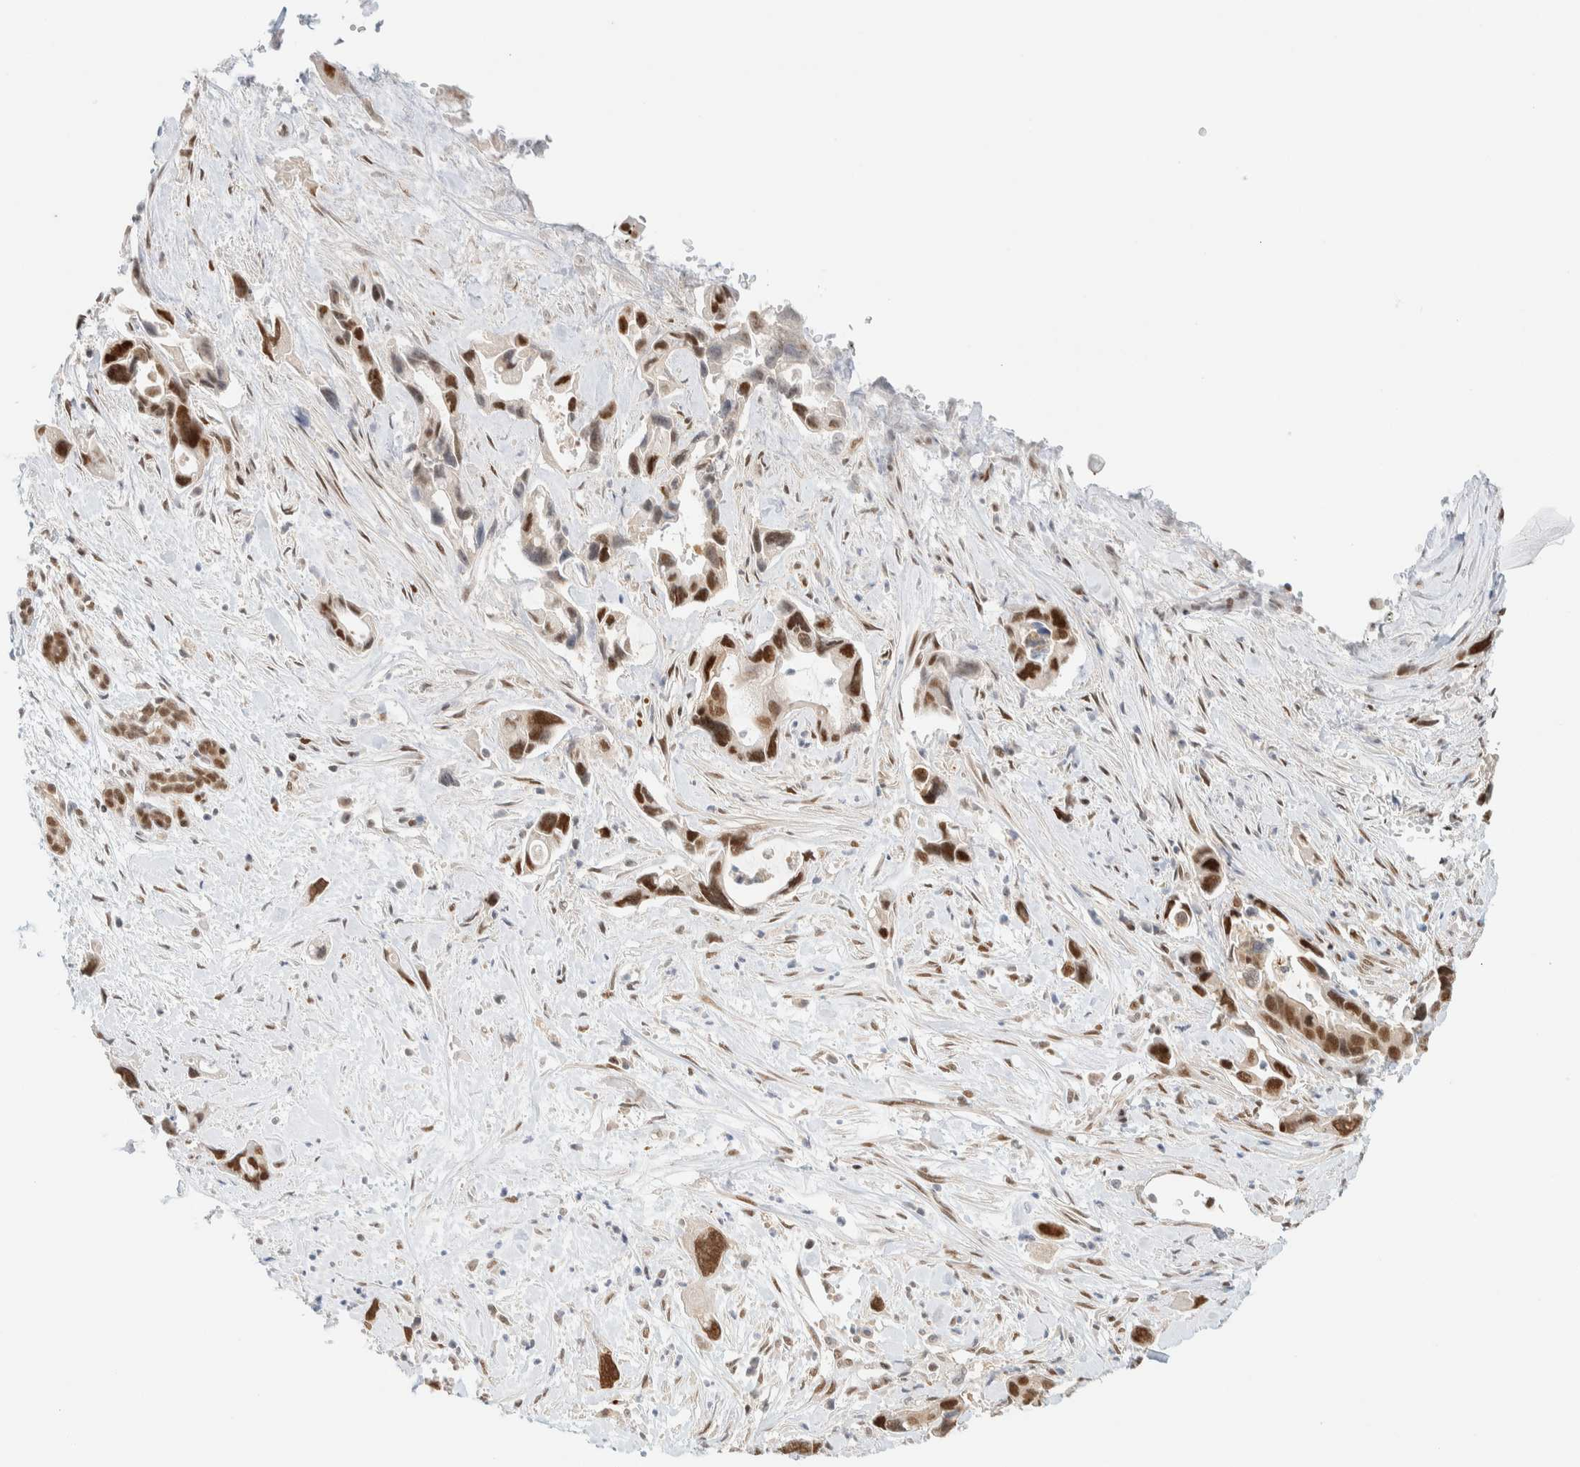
{"staining": {"intensity": "strong", "quantity": ">75%", "location": "nuclear"}, "tissue": "pancreatic cancer", "cell_type": "Tumor cells", "image_type": "cancer", "snomed": [{"axis": "morphology", "description": "Adenocarcinoma, NOS"}, {"axis": "topography", "description": "Pancreas"}], "caption": "Immunohistochemical staining of pancreatic cancer (adenocarcinoma) displays high levels of strong nuclear protein expression in about >75% of tumor cells.", "gene": "PYGO2", "patient": {"sex": "female", "age": 70}}